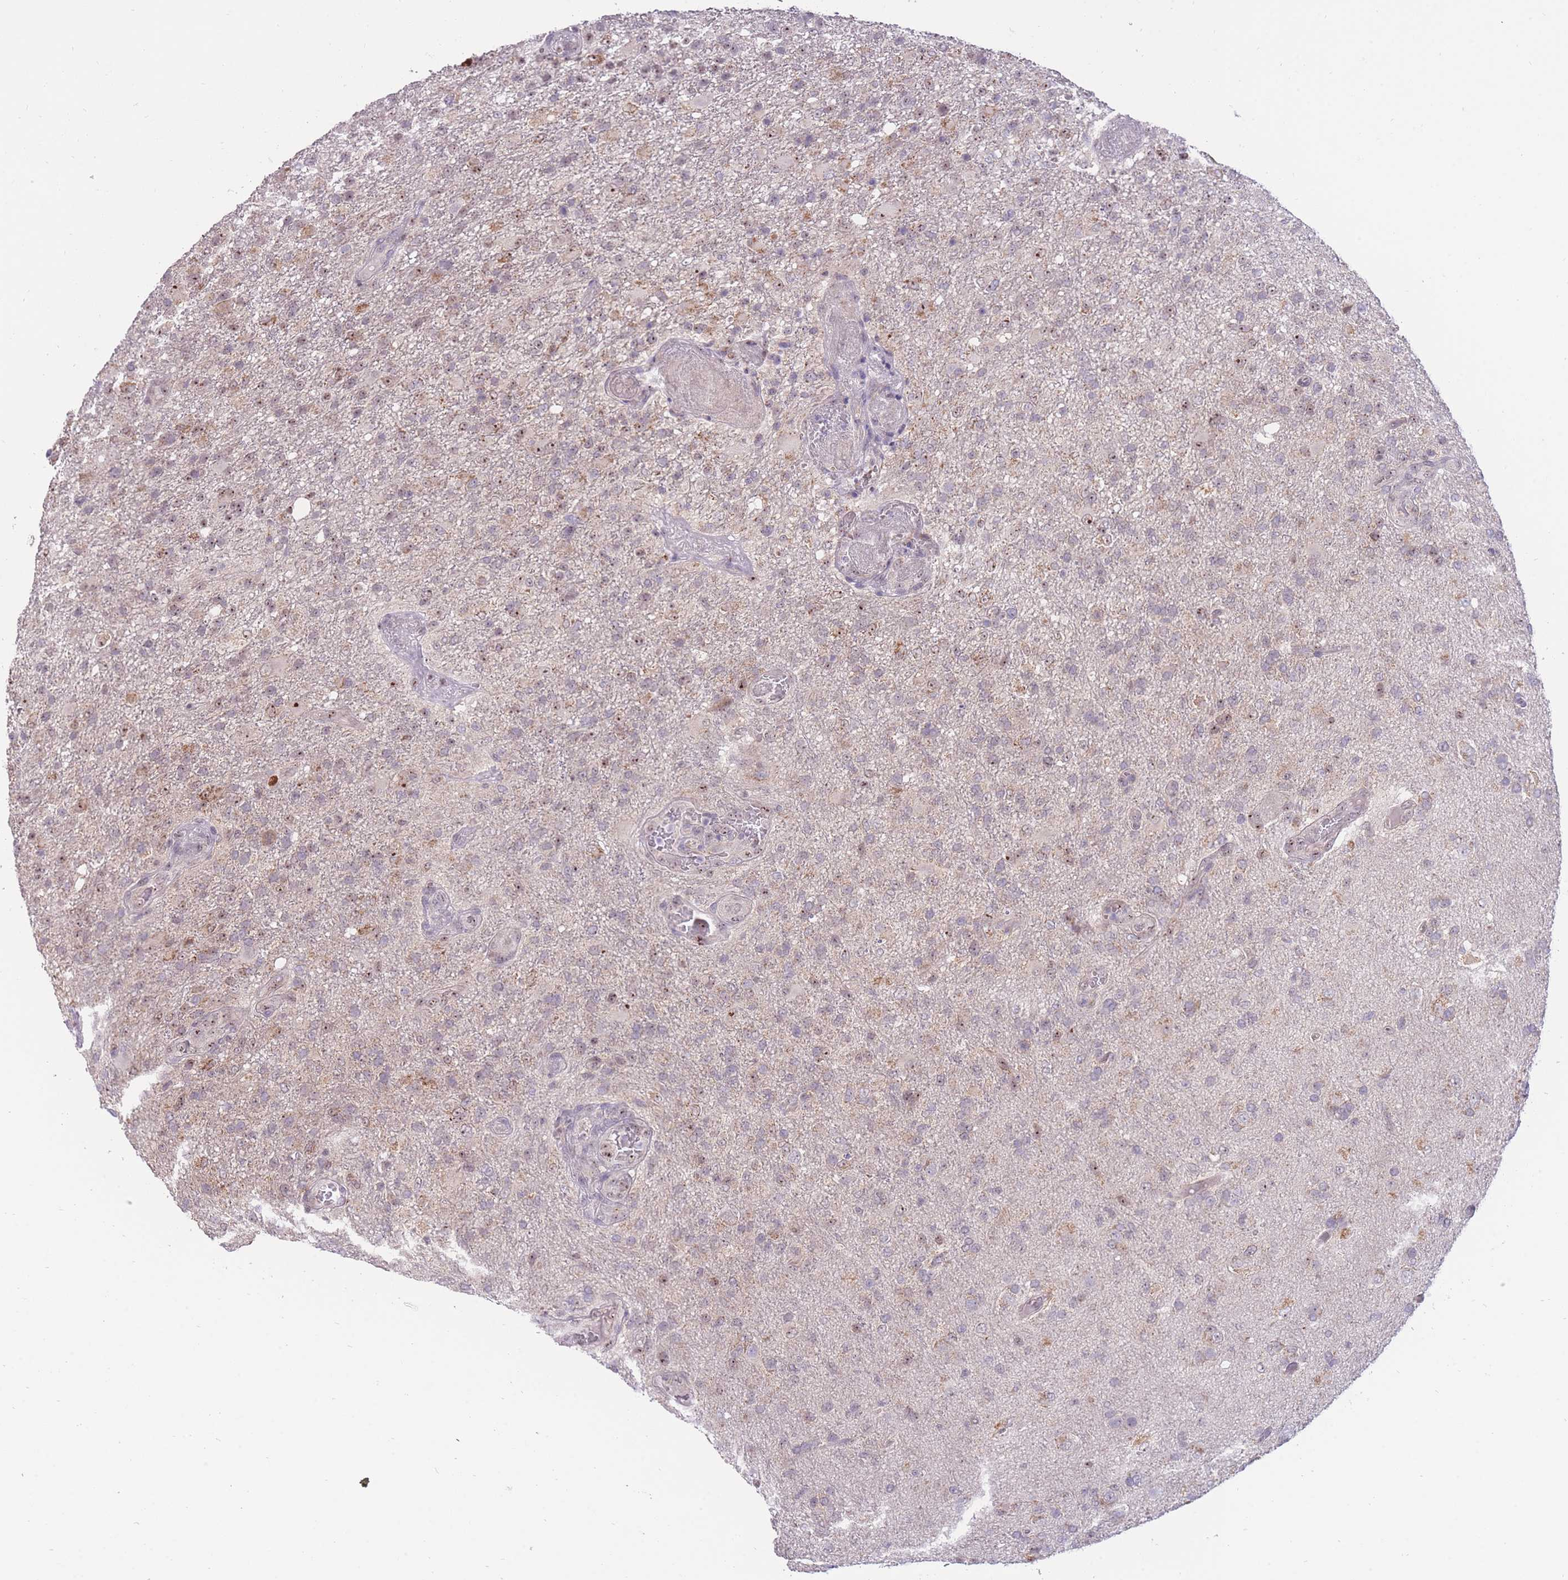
{"staining": {"intensity": "moderate", "quantity": "<25%", "location": "nuclear"}, "tissue": "glioma", "cell_type": "Tumor cells", "image_type": "cancer", "snomed": [{"axis": "morphology", "description": "Glioma, malignant, High grade"}, {"axis": "topography", "description": "Brain"}], "caption": "The immunohistochemical stain labels moderate nuclear expression in tumor cells of high-grade glioma (malignant) tissue.", "gene": "MCIDAS", "patient": {"sex": "female", "age": 74}}